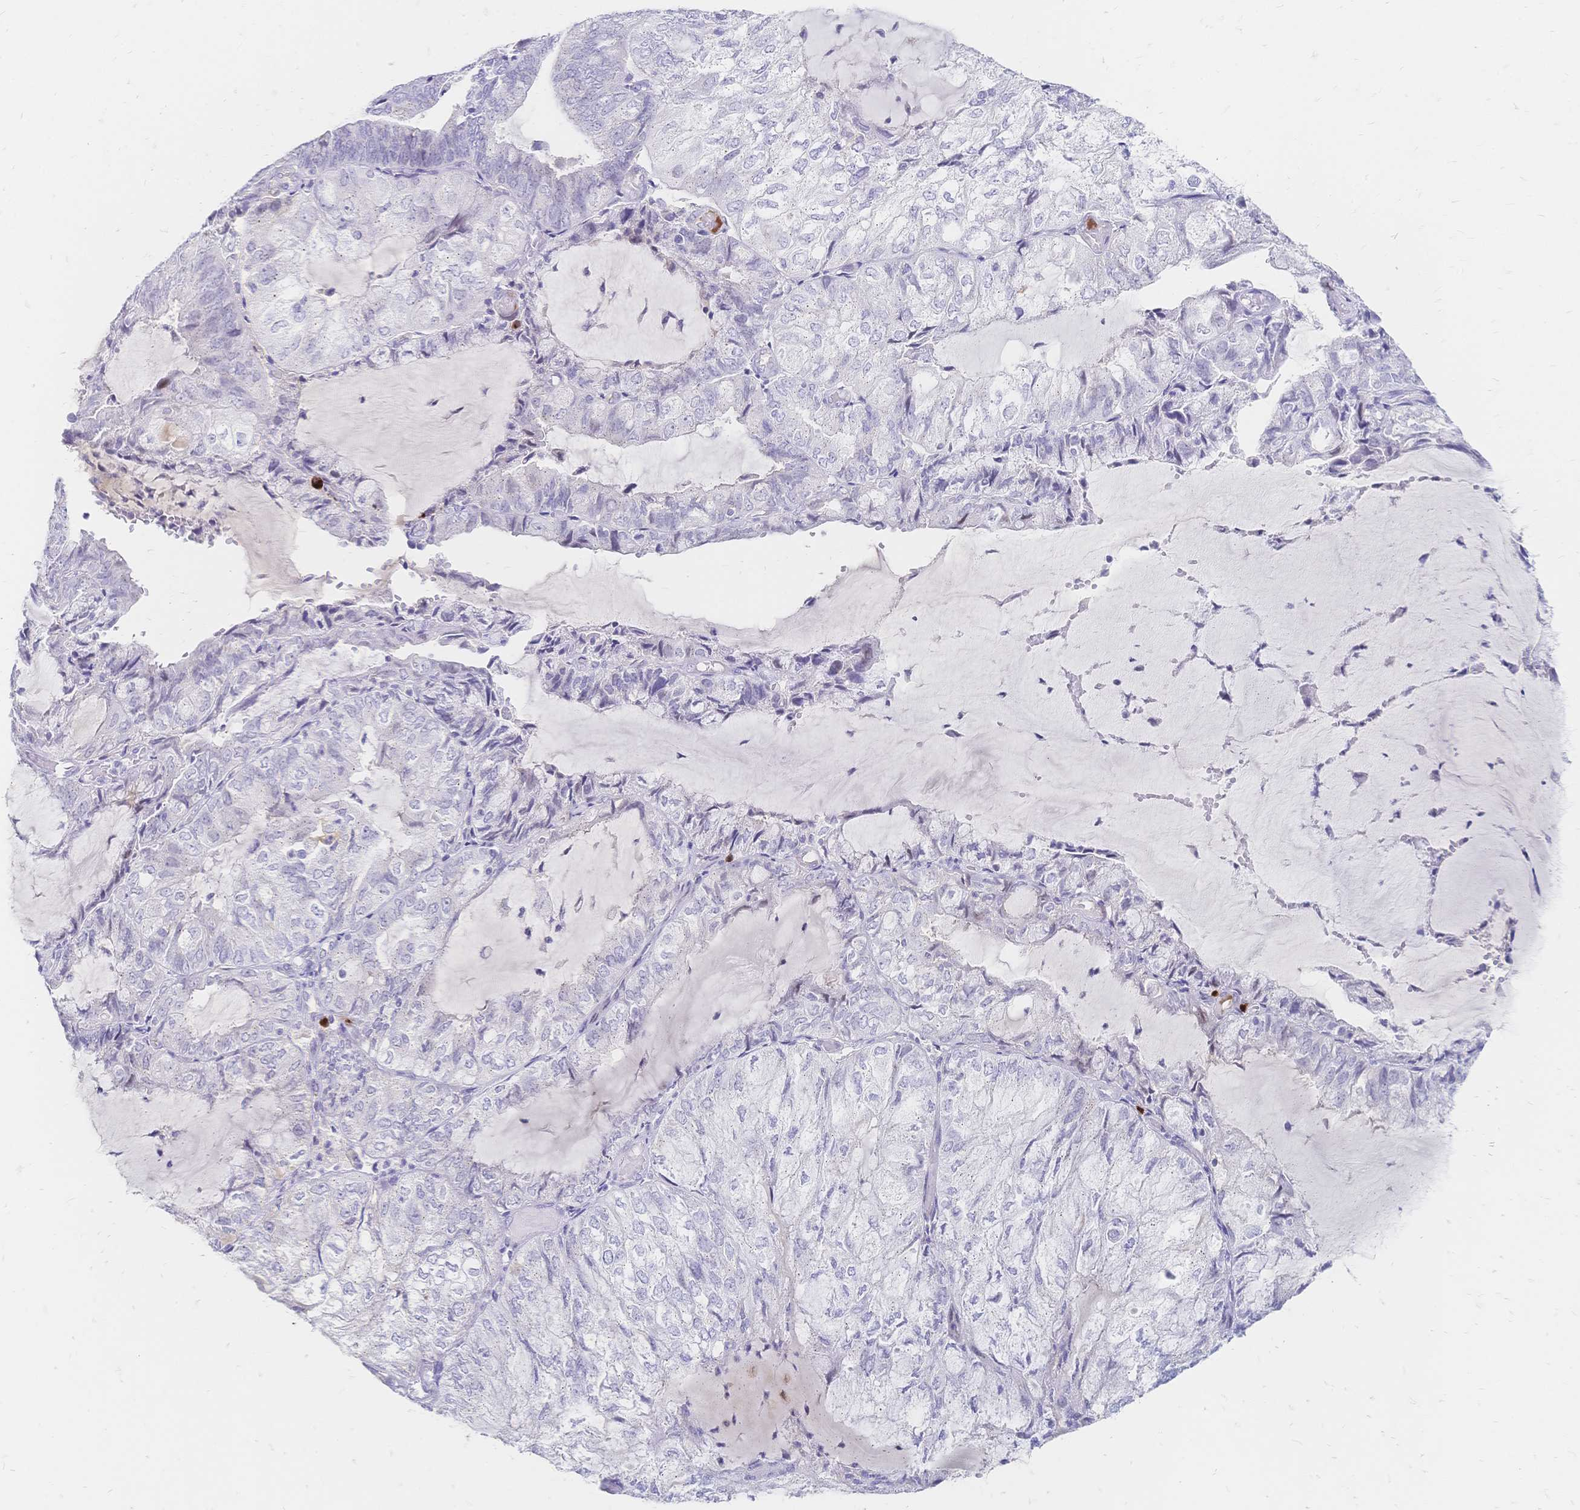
{"staining": {"intensity": "negative", "quantity": "none", "location": "none"}, "tissue": "endometrial cancer", "cell_type": "Tumor cells", "image_type": "cancer", "snomed": [{"axis": "morphology", "description": "Adenocarcinoma, NOS"}, {"axis": "topography", "description": "Endometrium"}], "caption": "Immunohistochemistry of adenocarcinoma (endometrial) exhibits no positivity in tumor cells. The staining was performed using DAB (3,3'-diaminobenzidine) to visualize the protein expression in brown, while the nuclei were stained in blue with hematoxylin (Magnification: 20x).", "gene": "PSORS1C2", "patient": {"sex": "female", "age": 81}}